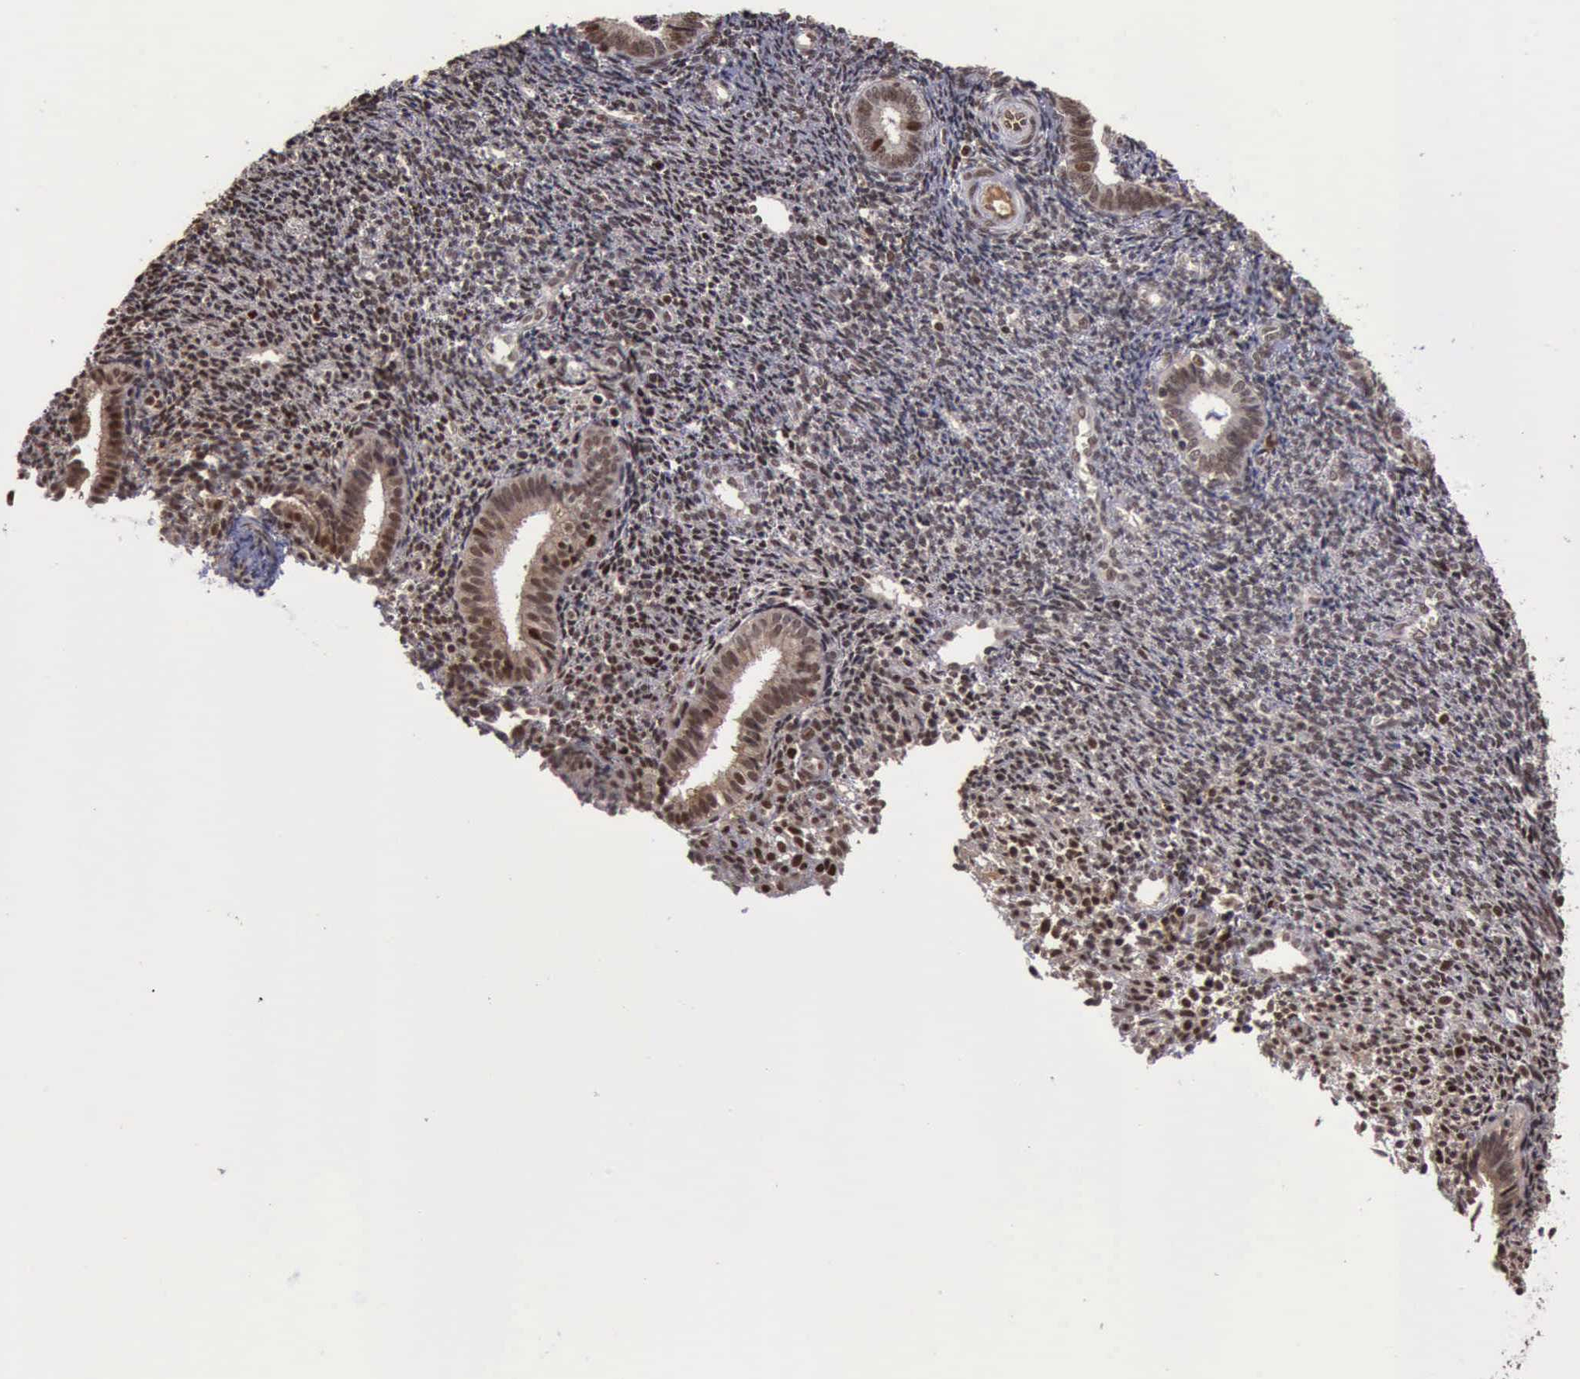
{"staining": {"intensity": "moderate", "quantity": ">75%", "location": "nuclear"}, "tissue": "endometrium", "cell_type": "Cells in endometrial stroma", "image_type": "normal", "snomed": [{"axis": "morphology", "description": "Normal tissue, NOS"}, {"axis": "topography", "description": "Endometrium"}], "caption": "An IHC histopathology image of benign tissue is shown. Protein staining in brown labels moderate nuclear positivity in endometrium within cells in endometrial stroma. Ihc stains the protein in brown and the nuclei are stained blue.", "gene": "TRMT2A", "patient": {"sex": "female", "age": 27}}